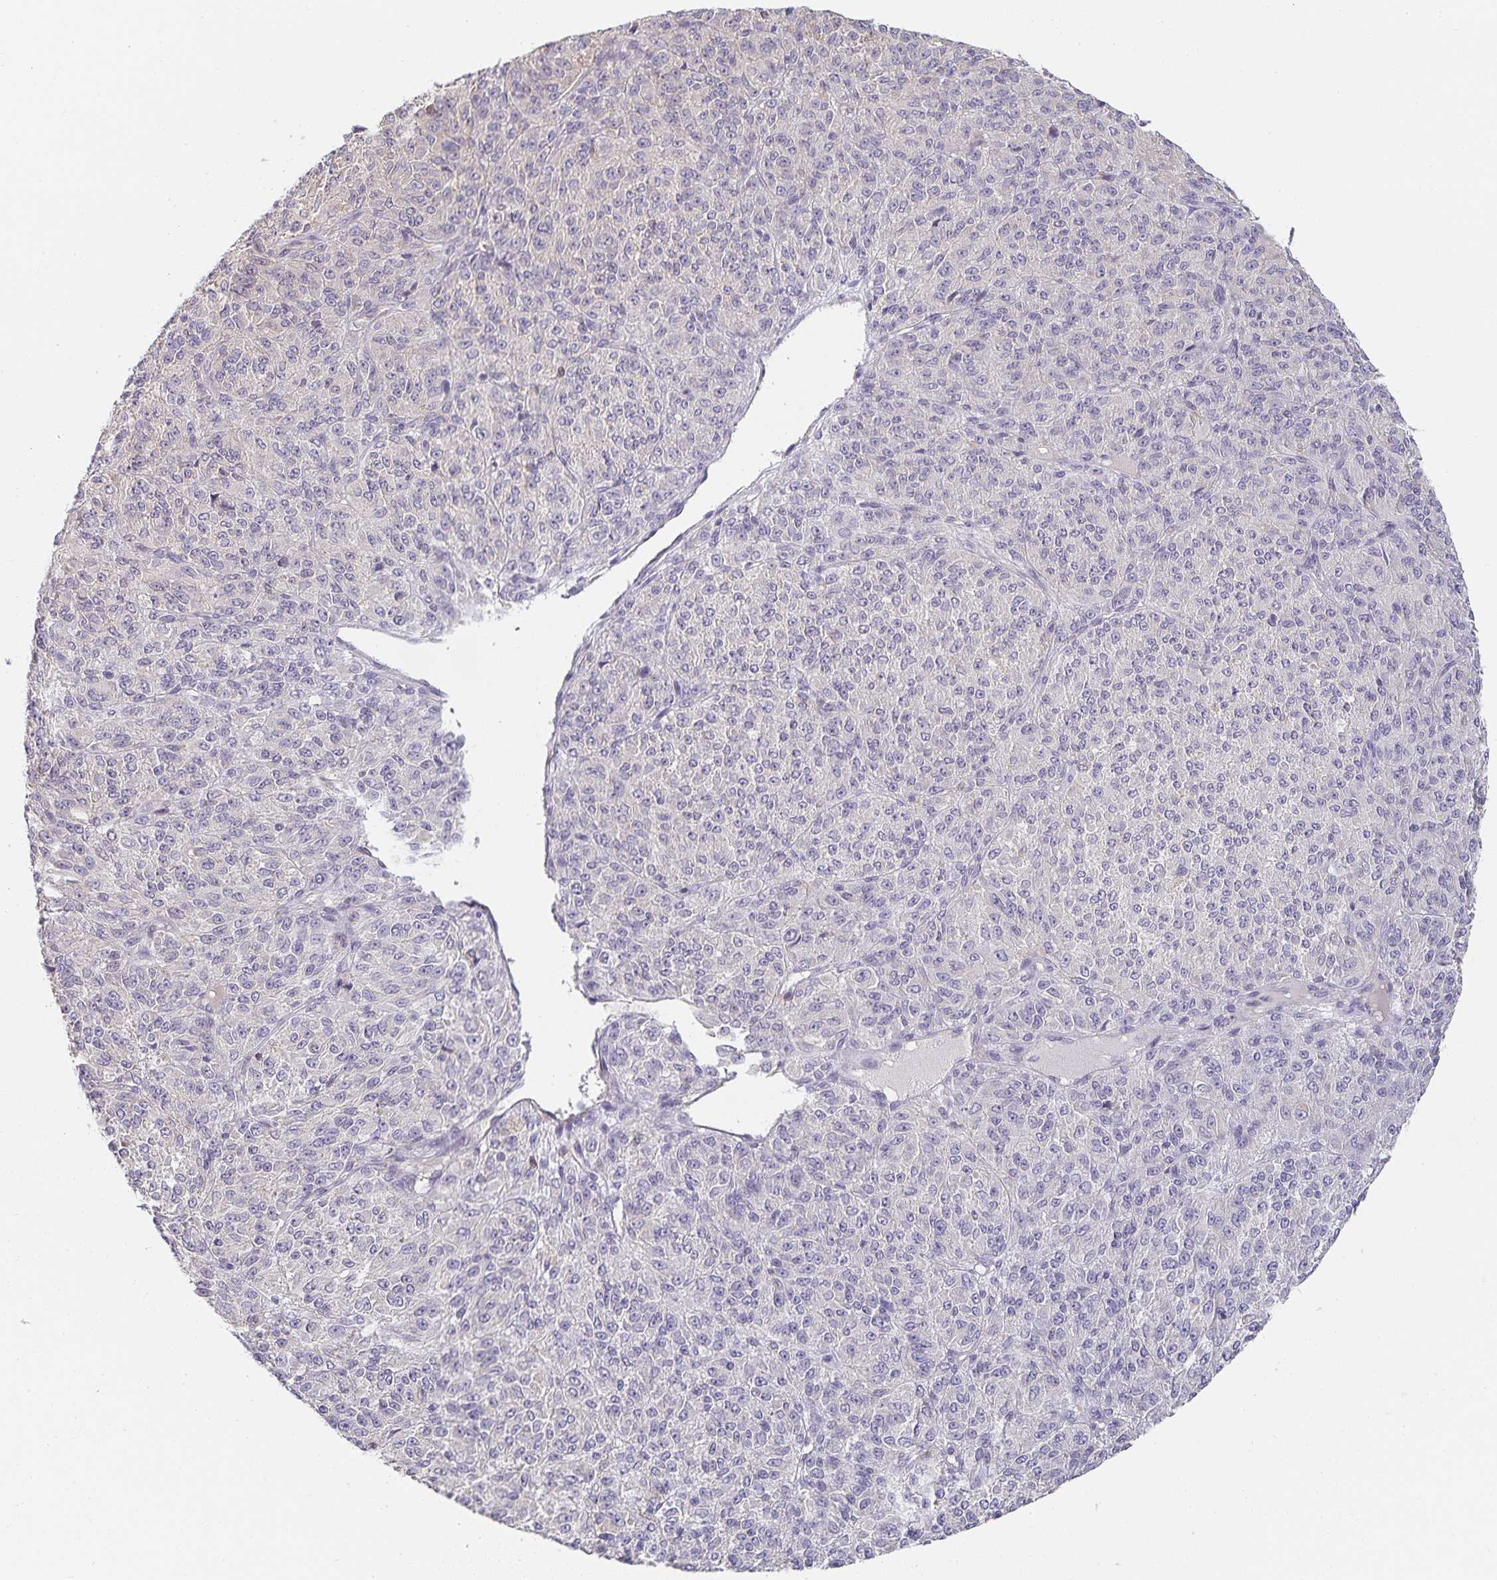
{"staining": {"intensity": "negative", "quantity": "none", "location": "none"}, "tissue": "melanoma", "cell_type": "Tumor cells", "image_type": "cancer", "snomed": [{"axis": "morphology", "description": "Malignant melanoma, Metastatic site"}, {"axis": "topography", "description": "Brain"}], "caption": "Tumor cells show no significant protein staining in malignant melanoma (metastatic site). The staining is performed using DAB brown chromogen with nuclei counter-stained in using hematoxylin.", "gene": "GATA3", "patient": {"sex": "female", "age": 56}}